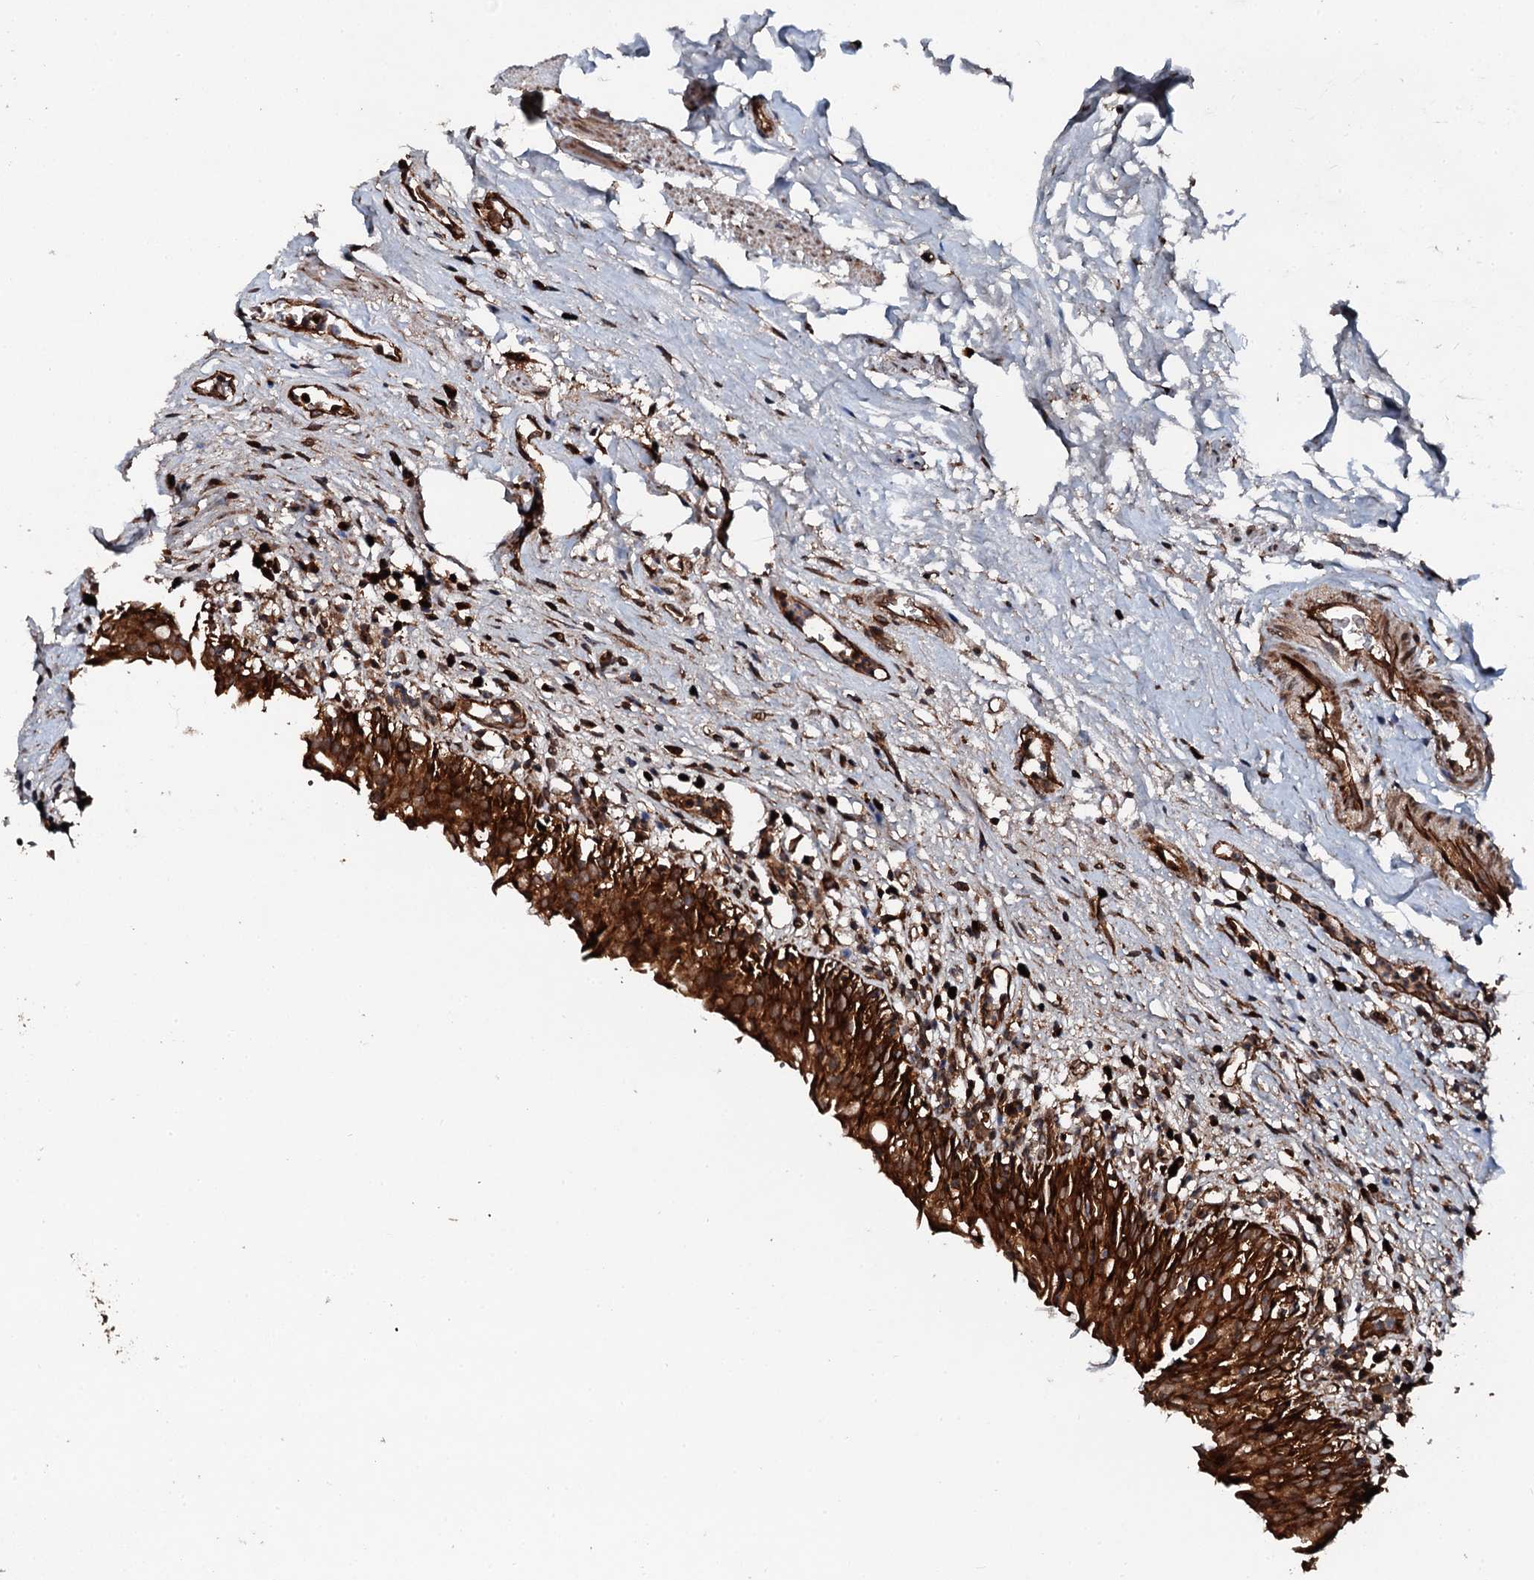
{"staining": {"intensity": "strong", "quantity": ">75%", "location": "cytoplasmic/membranous"}, "tissue": "urinary bladder", "cell_type": "Urothelial cells", "image_type": "normal", "snomed": [{"axis": "morphology", "description": "Normal tissue, NOS"}, {"axis": "morphology", "description": "Inflammation, NOS"}, {"axis": "topography", "description": "Urinary bladder"}], "caption": "This histopathology image reveals unremarkable urinary bladder stained with immunohistochemistry to label a protein in brown. The cytoplasmic/membranous of urothelial cells show strong positivity for the protein. Nuclei are counter-stained blue.", "gene": "FLYWCH1", "patient": {"sex": "male", "age": 63}}